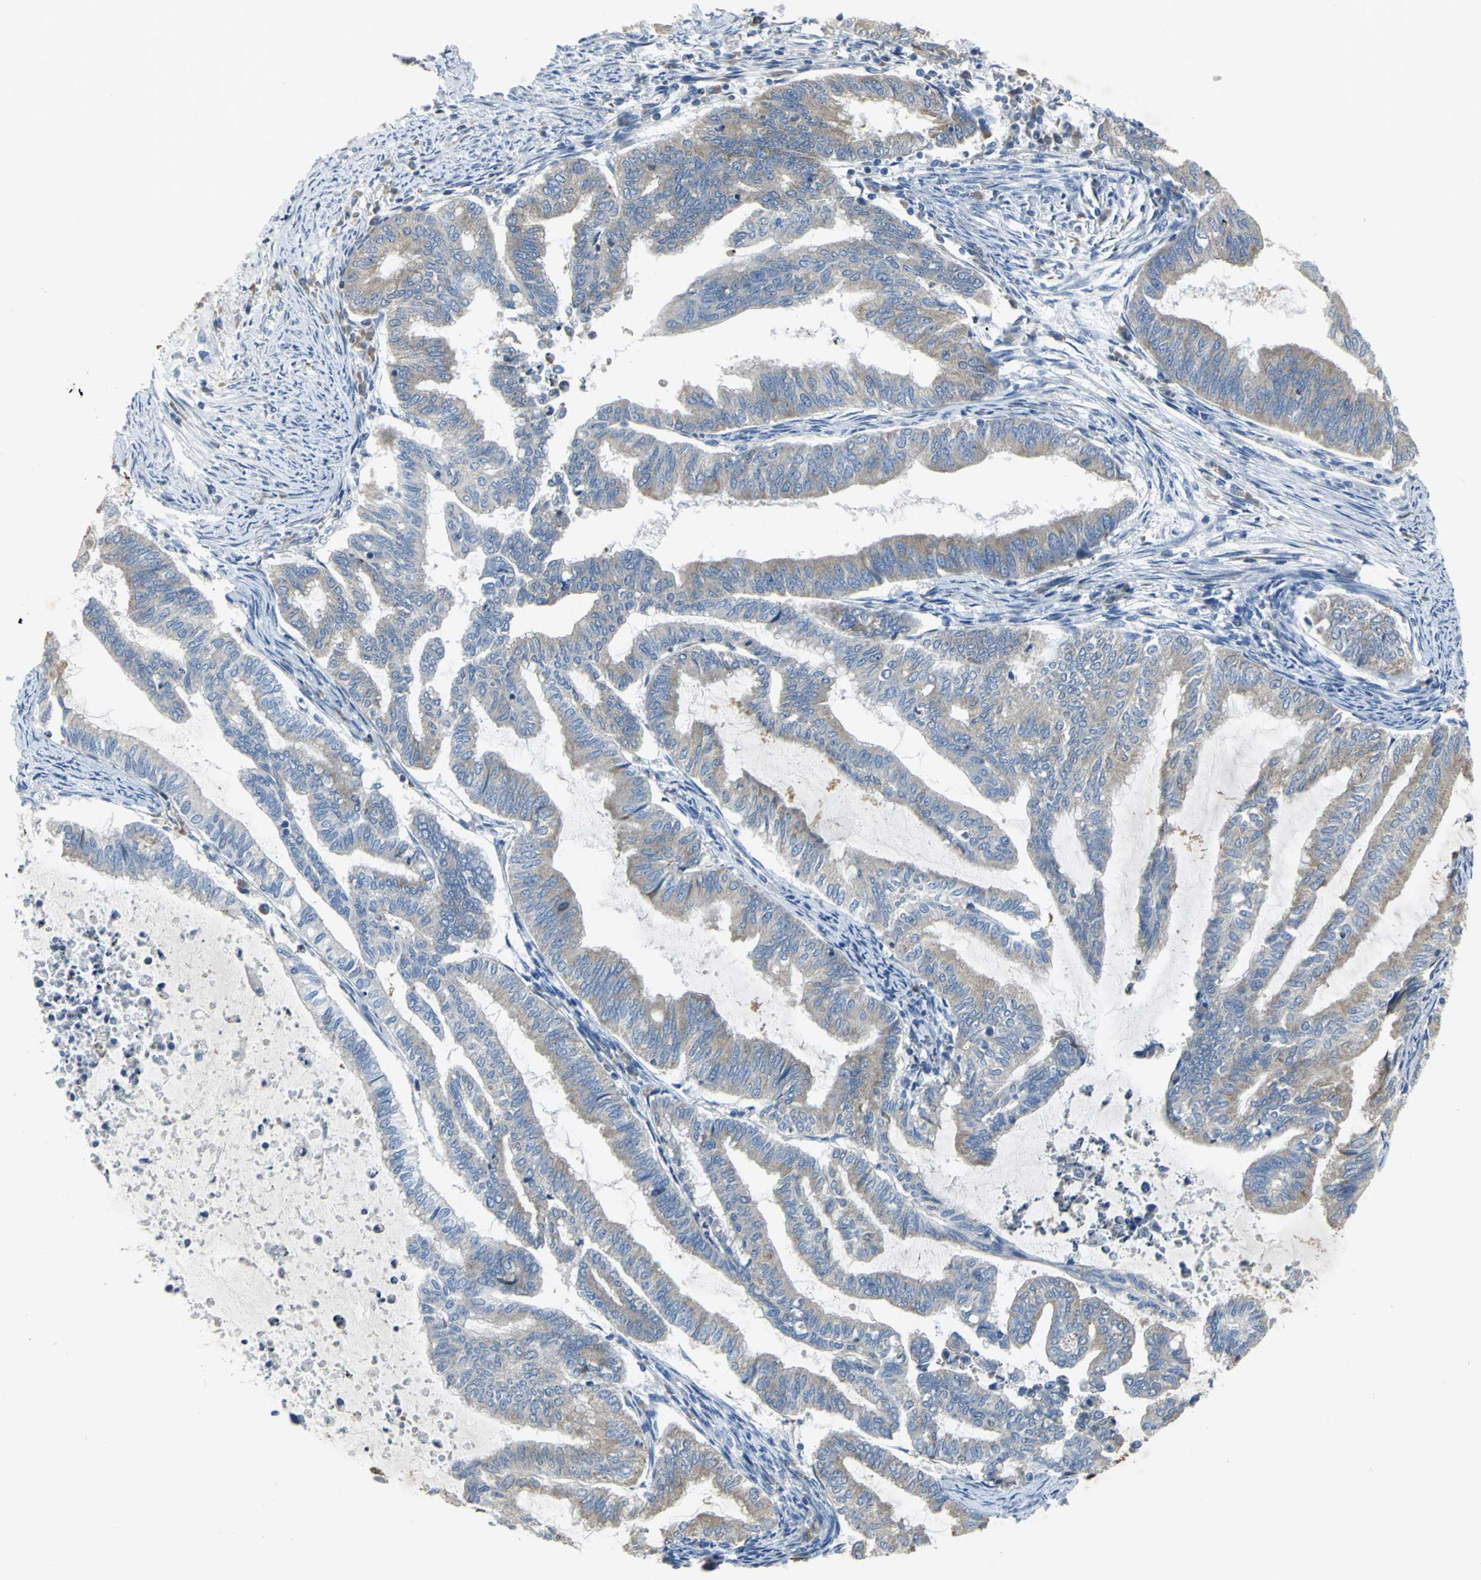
{"staining": {"intensity": "moderate", "quantity": ">75%", "location": "cytoplasmic/membranous"}, "tissue": "endometrial cancer", "cell_type": "Tumor cells", "image_type": "cancer", "snomed": [{"axis": "morphology", "description": "Adenocarcinoma, NOS"}, {"axis": "topography", "description": "Endometrium"}], "caption": "Endometrial adenocarcinoma stained for a protein shows moderate cytoplasmic/membranous positivity in tumor cells.", "gene": "EIF5A", "patient": {"sex": "female", "age": 79}}